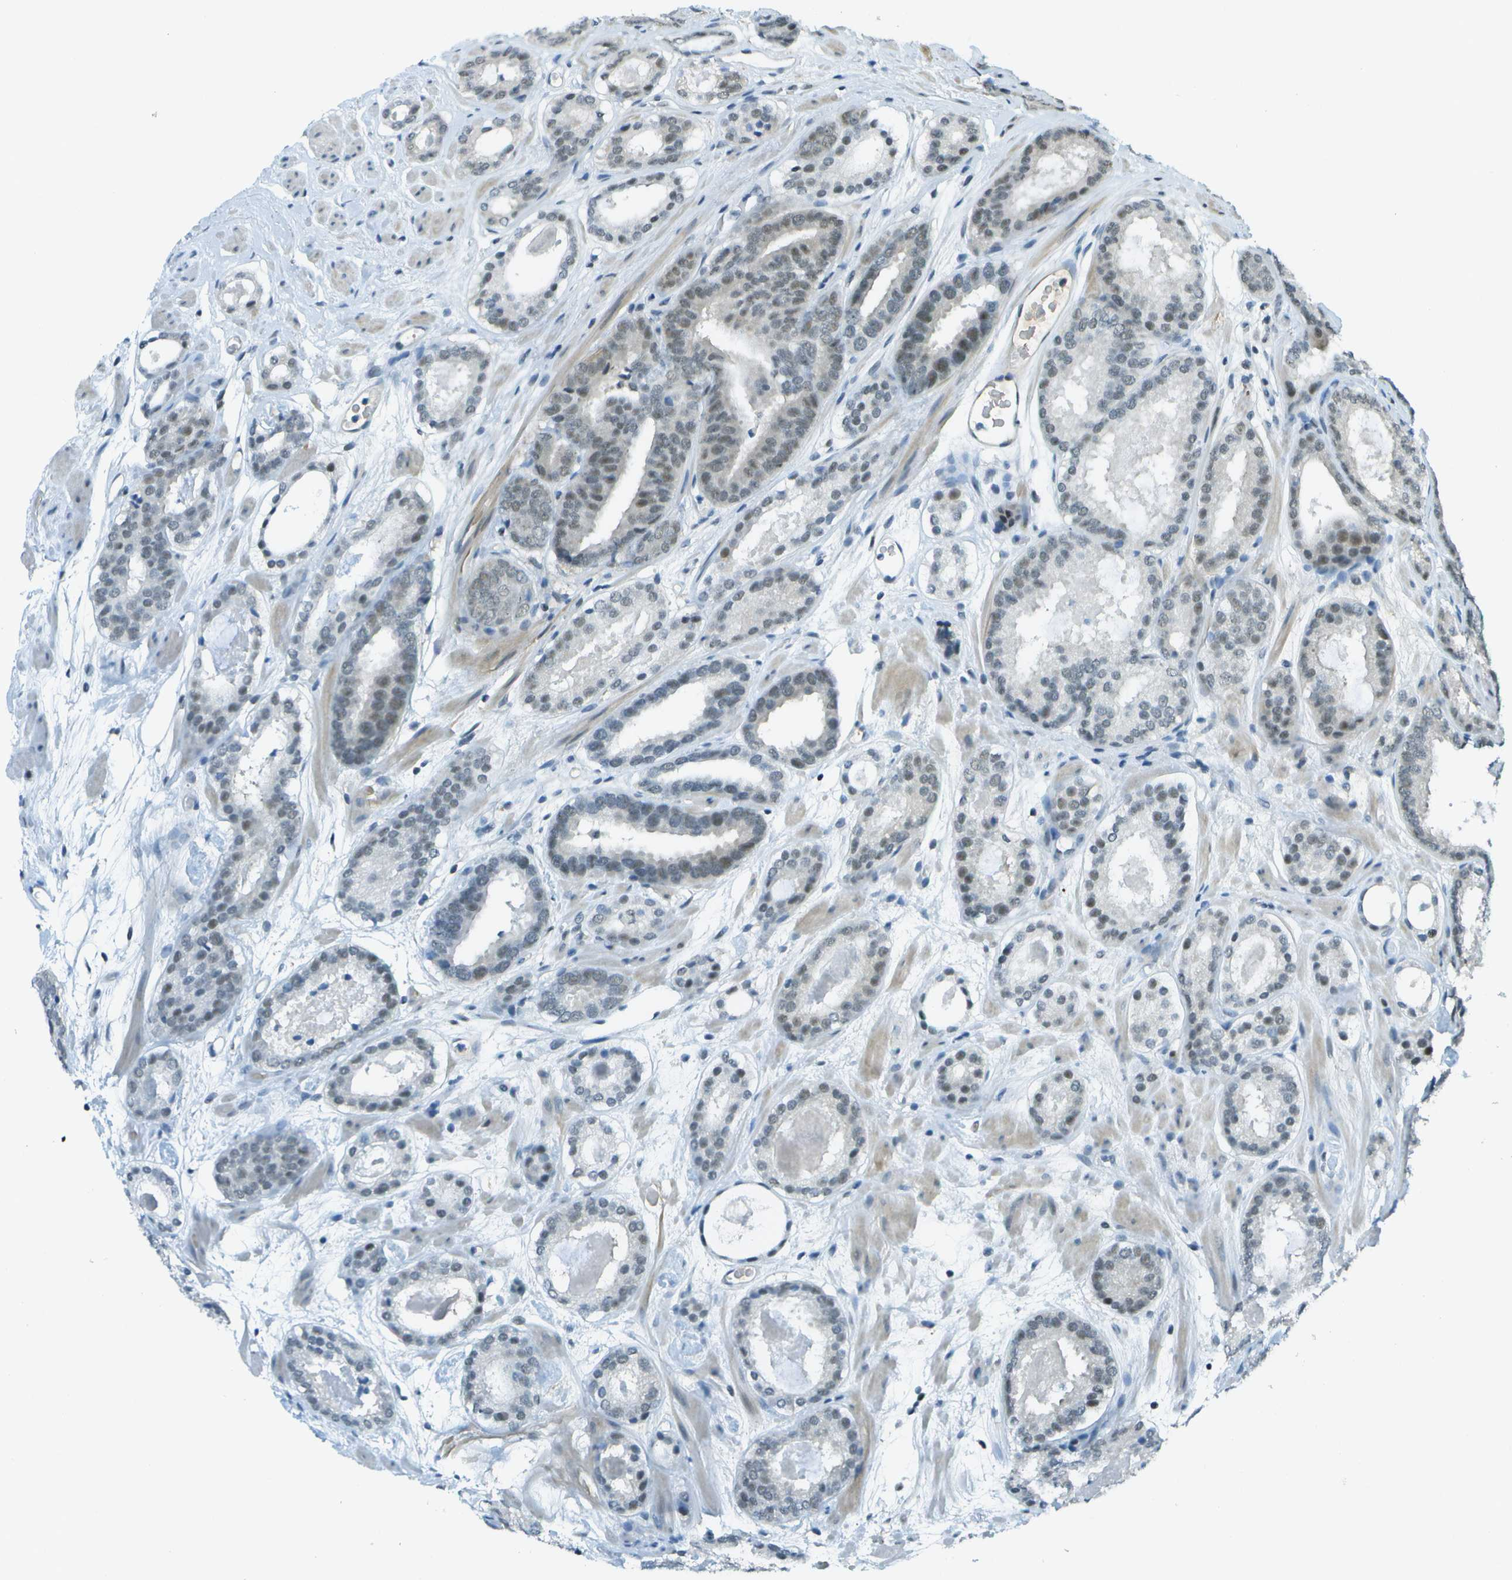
{"staining": {"intensity": "moderate", "quantity": "<25%", "location": "nuclear"}, "tissue": "prostate cancer", "cell_type": "Tumor cells", "image_type": "cancer", "snomed": [{"axis": "morphology", "description": "Adenocarcinoma, Low grade"}, {"axis": "topography", "description": "Prostate"}], "caption": "Prostate cancer (adenocarcinoma (low-grade)) was stained to show a protein in brown. There is low levels of moderate nuclear expression in about <25% of tumor cells.", "gene": "NEK11", "patient": {"sex": "male", "age": 69}}